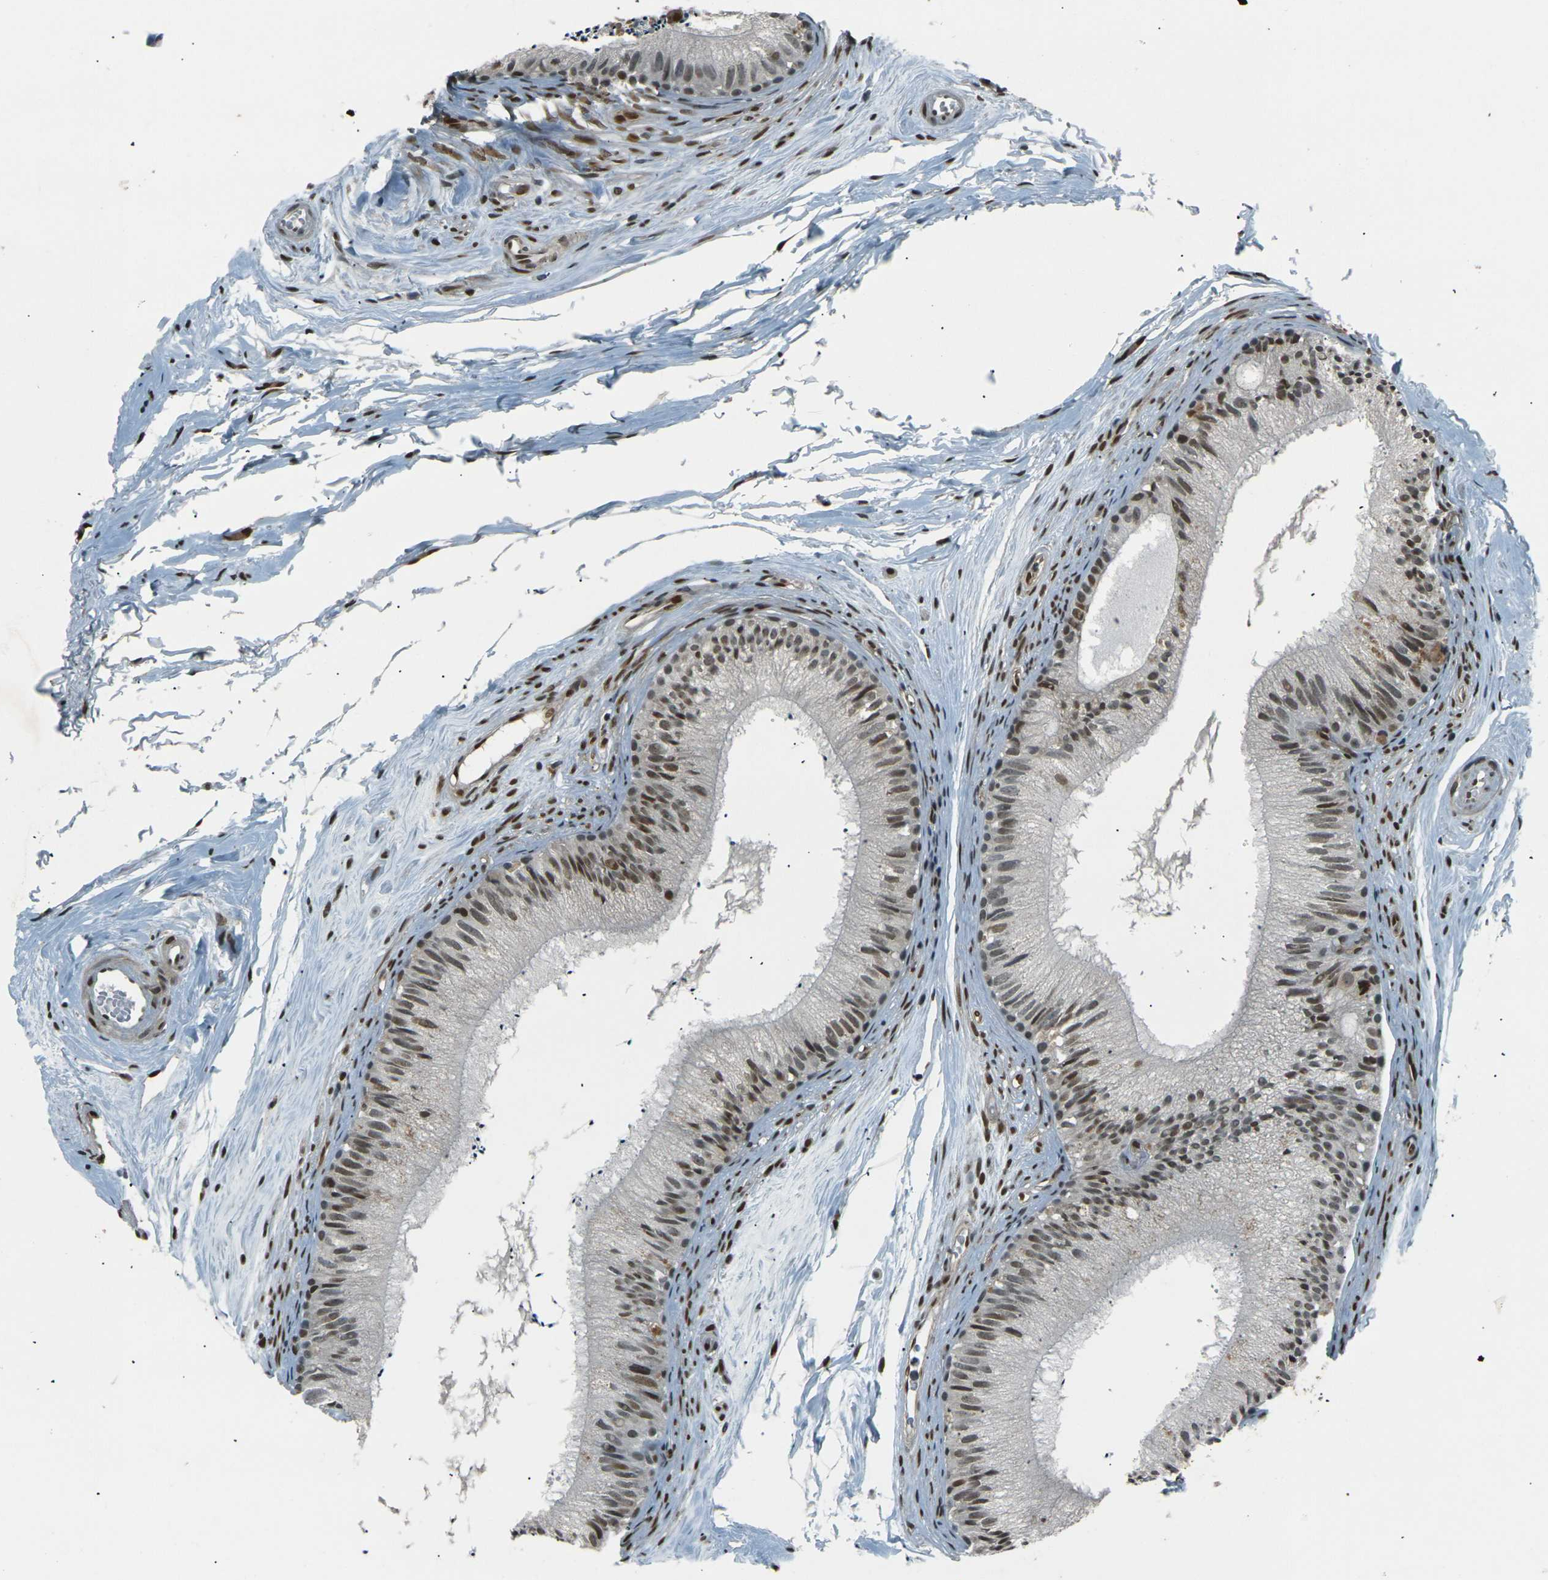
{"staining": {"intensity": "moderate", "quantity": "25%-75%", "location": "nuclear"}, "tissue": "epididymis", "cell_type": "Glandular cells", "image_type": "normal", "snomed": [{"axis": "morphology", "description": "Normal tissue, NOS"}, {"axis": "topography", "description": "Epididymis"}], "caption": "Protein staining of benign epididymis shows moderate nuclear positivity in approximately 25%-75% of glandular cells.", "gene": "NHEJ1", "patient": {"sex": "male", "age": 56}}